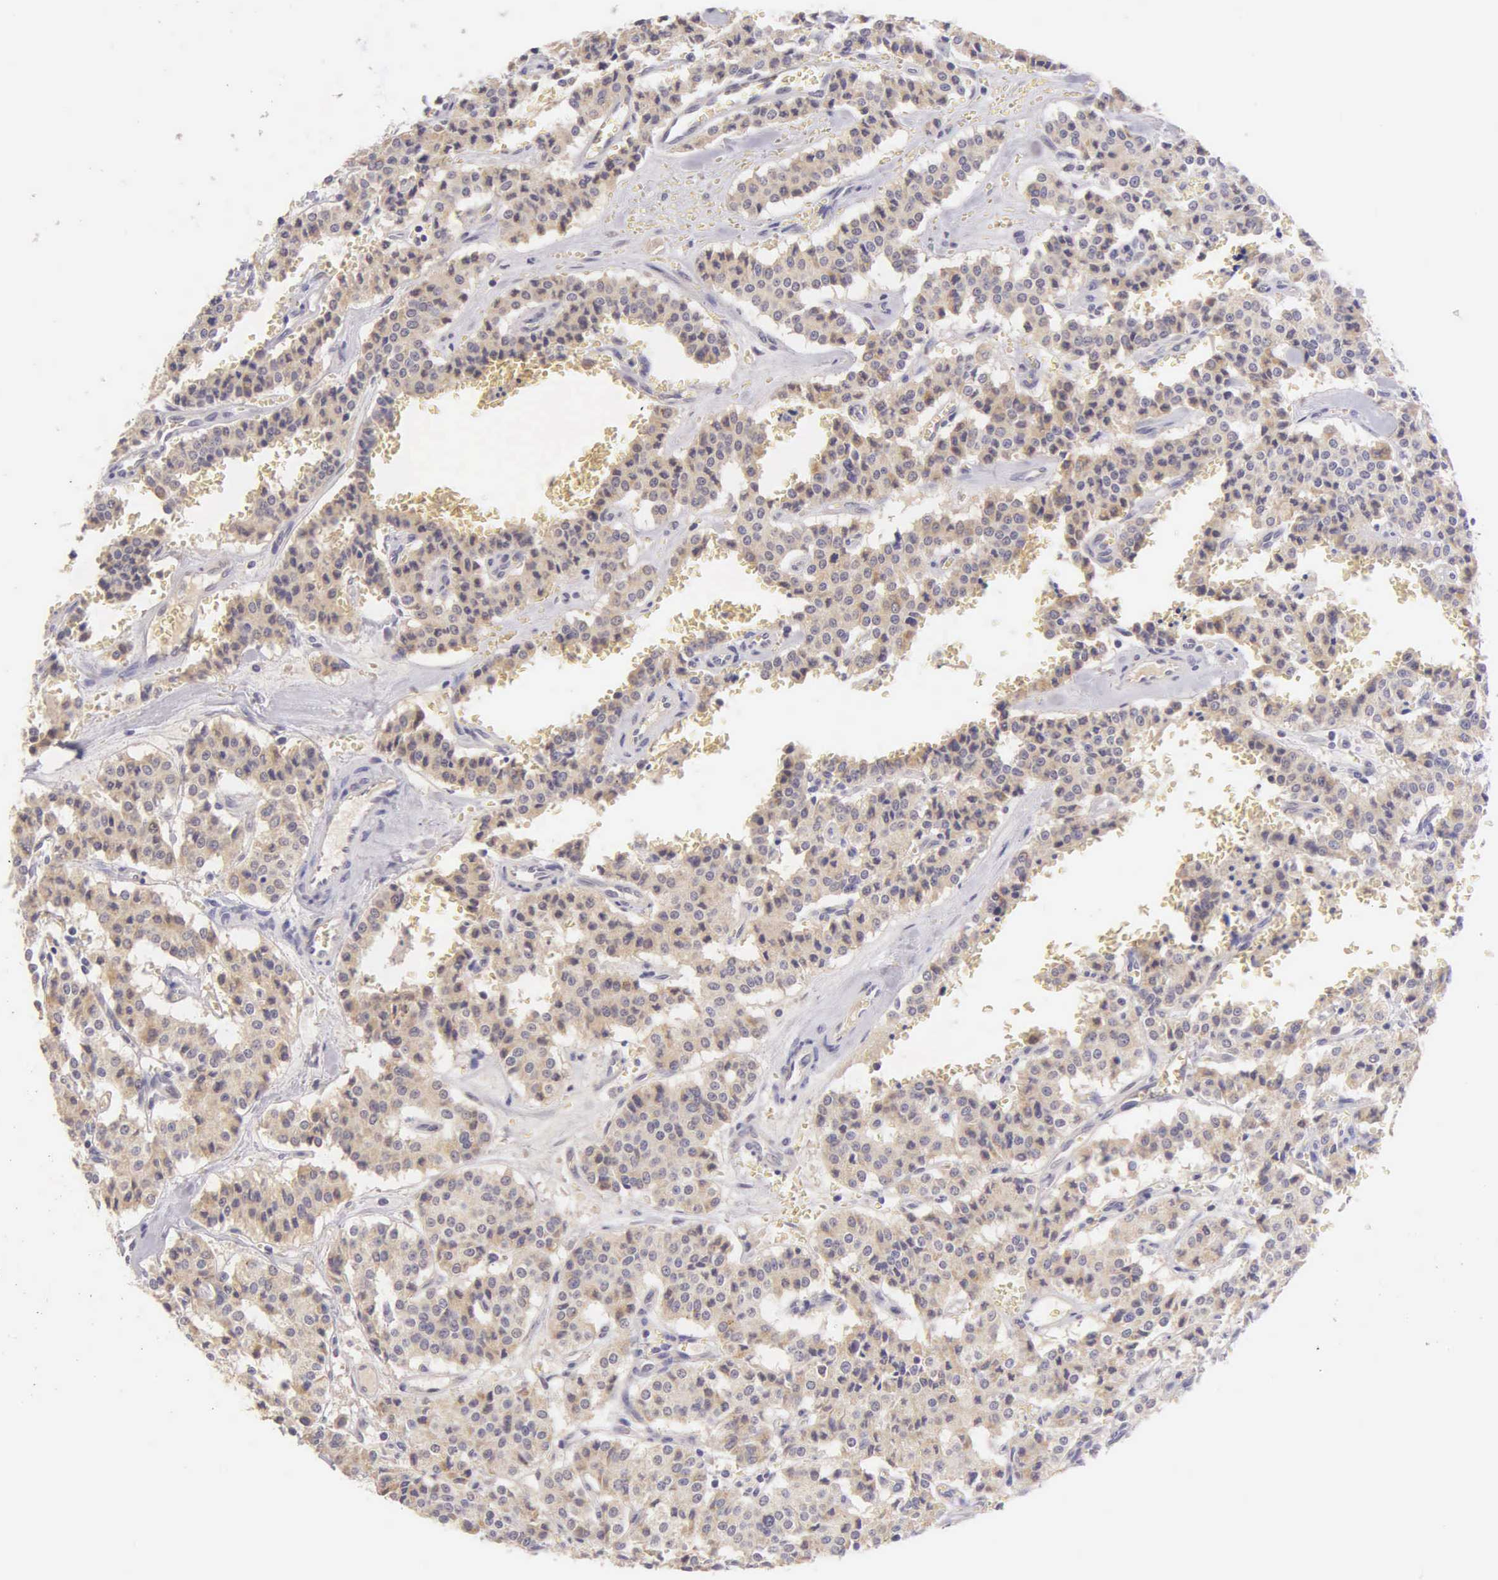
{"staining": {"intensity": "weak", "quantity": "25%-75%", "location": "cytoplasmic/membranous"}, "tissue": "carcinoid", "cell_type": "Tumor cells", "image_type": "cancer", "snomed": [{"axis": "morphology", "description": "Carcinoid, malignant, NOS"}, {"axis": "topography", "description": "Bronchus"}], "caption": "This photomicrograph shows immunohistochemistry staining of carcinoid (malignant), with low weak cytoplasmic/membranous positivity in about 25%-75% of tumor cells.", "gene": "ESR1", "patient": {"sex": "male", "age": 55}}